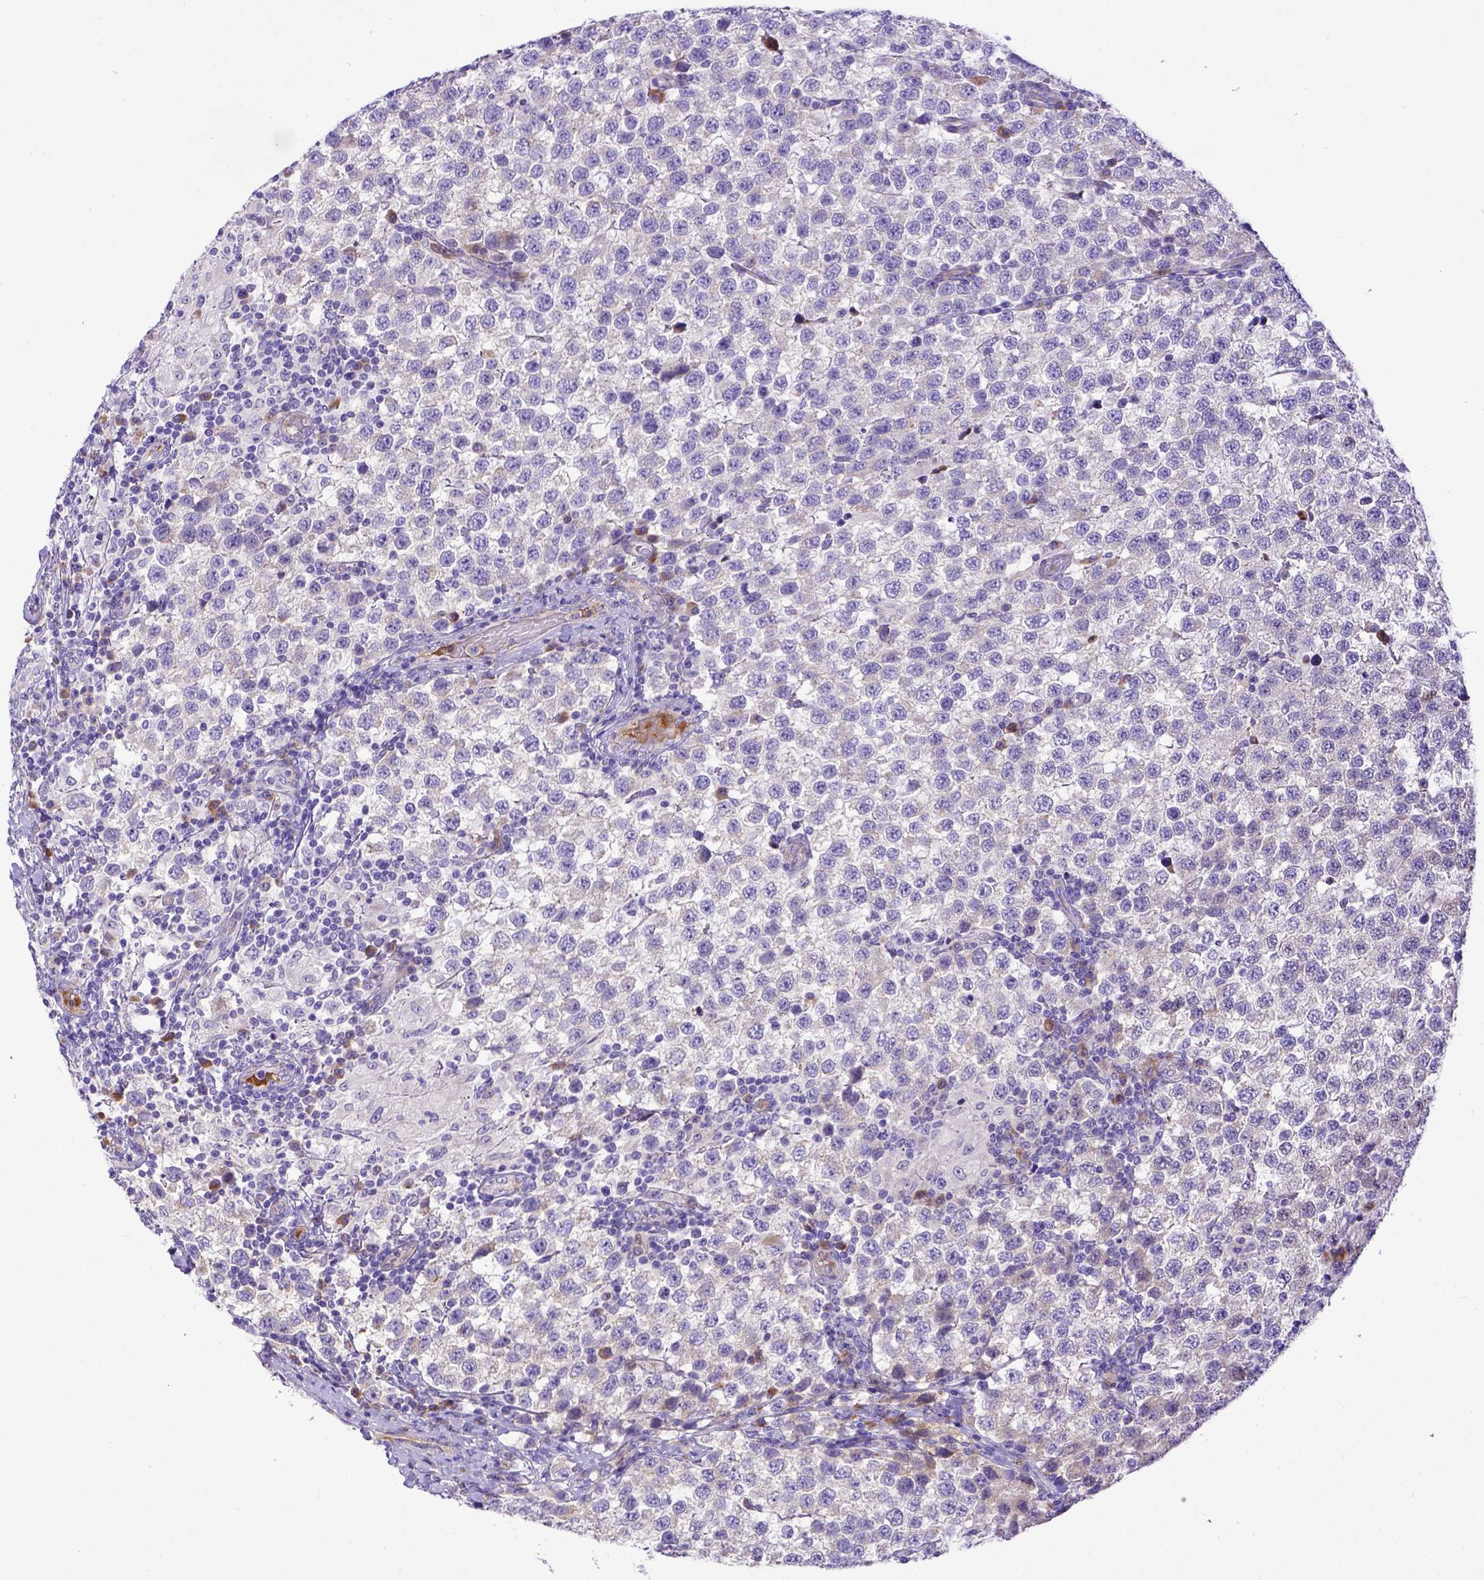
{"staining": {"intensity": "negative", "quantity": "none", "location": "none"}, "tissue": "testis cancer", "cell_type": "Tumor cells", "image_type": "cancer", "snomed": [{"axis": "morphology", "description": "Seminoma, NOS"}, {"axis": "topography", "description": "Testis"}], "caption": "High power microscopy histopathology image of an immunohistochemistry image of seminoma (testis), revealing no significant positivity in tumor cells.", "gene": "CFAP300", "patient": {"sex": "male", "age": 34}}